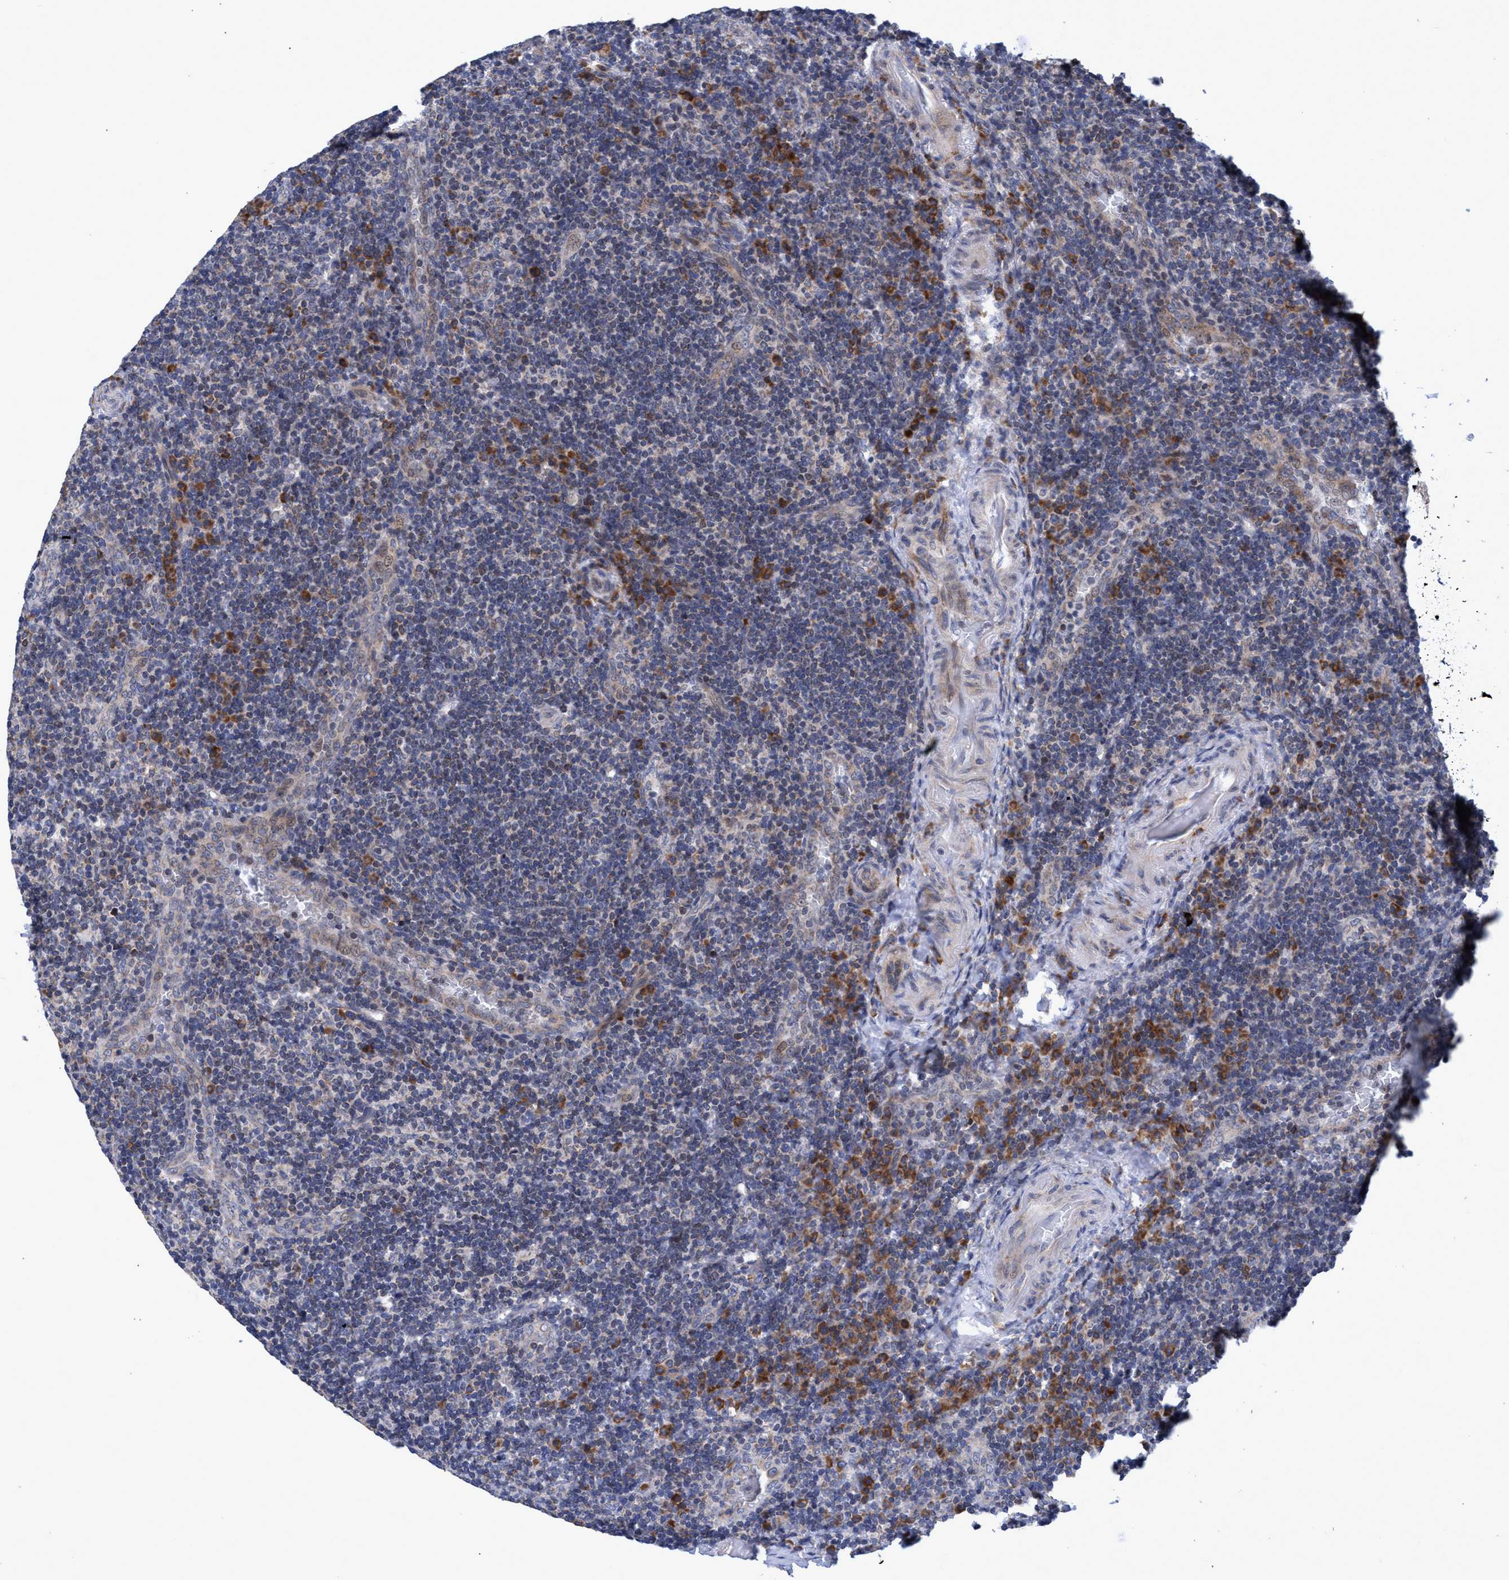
{"staining": {"intensity": "moderate", "quantity": "<25%", "location": "cytoplasmic/membranous"}, "tissue": "lymphoma", "cell_type": "Tumor cells", "image_type": "cancer", "snomed": [{"axis": "morphology", "description": "Malignant lymphoma, non-Hodgkin's type, High grade"}, {"axis": "topography", "description": "Tonsil"}], "caption": "High-magnification brightfield microscopy of malignant lymphoma, non-Hodgkin's type (high-grade) stained with DAB (3,3'-diaminobenzidine) (brown) and counterstained with hematoxylin (blue). tumor cells exhibit moderate cytoplasmic/membranous expression is appreciated in about<25% of cells.", "gene": "NAT16", "patient": {"sex": "female", "age": 36}}